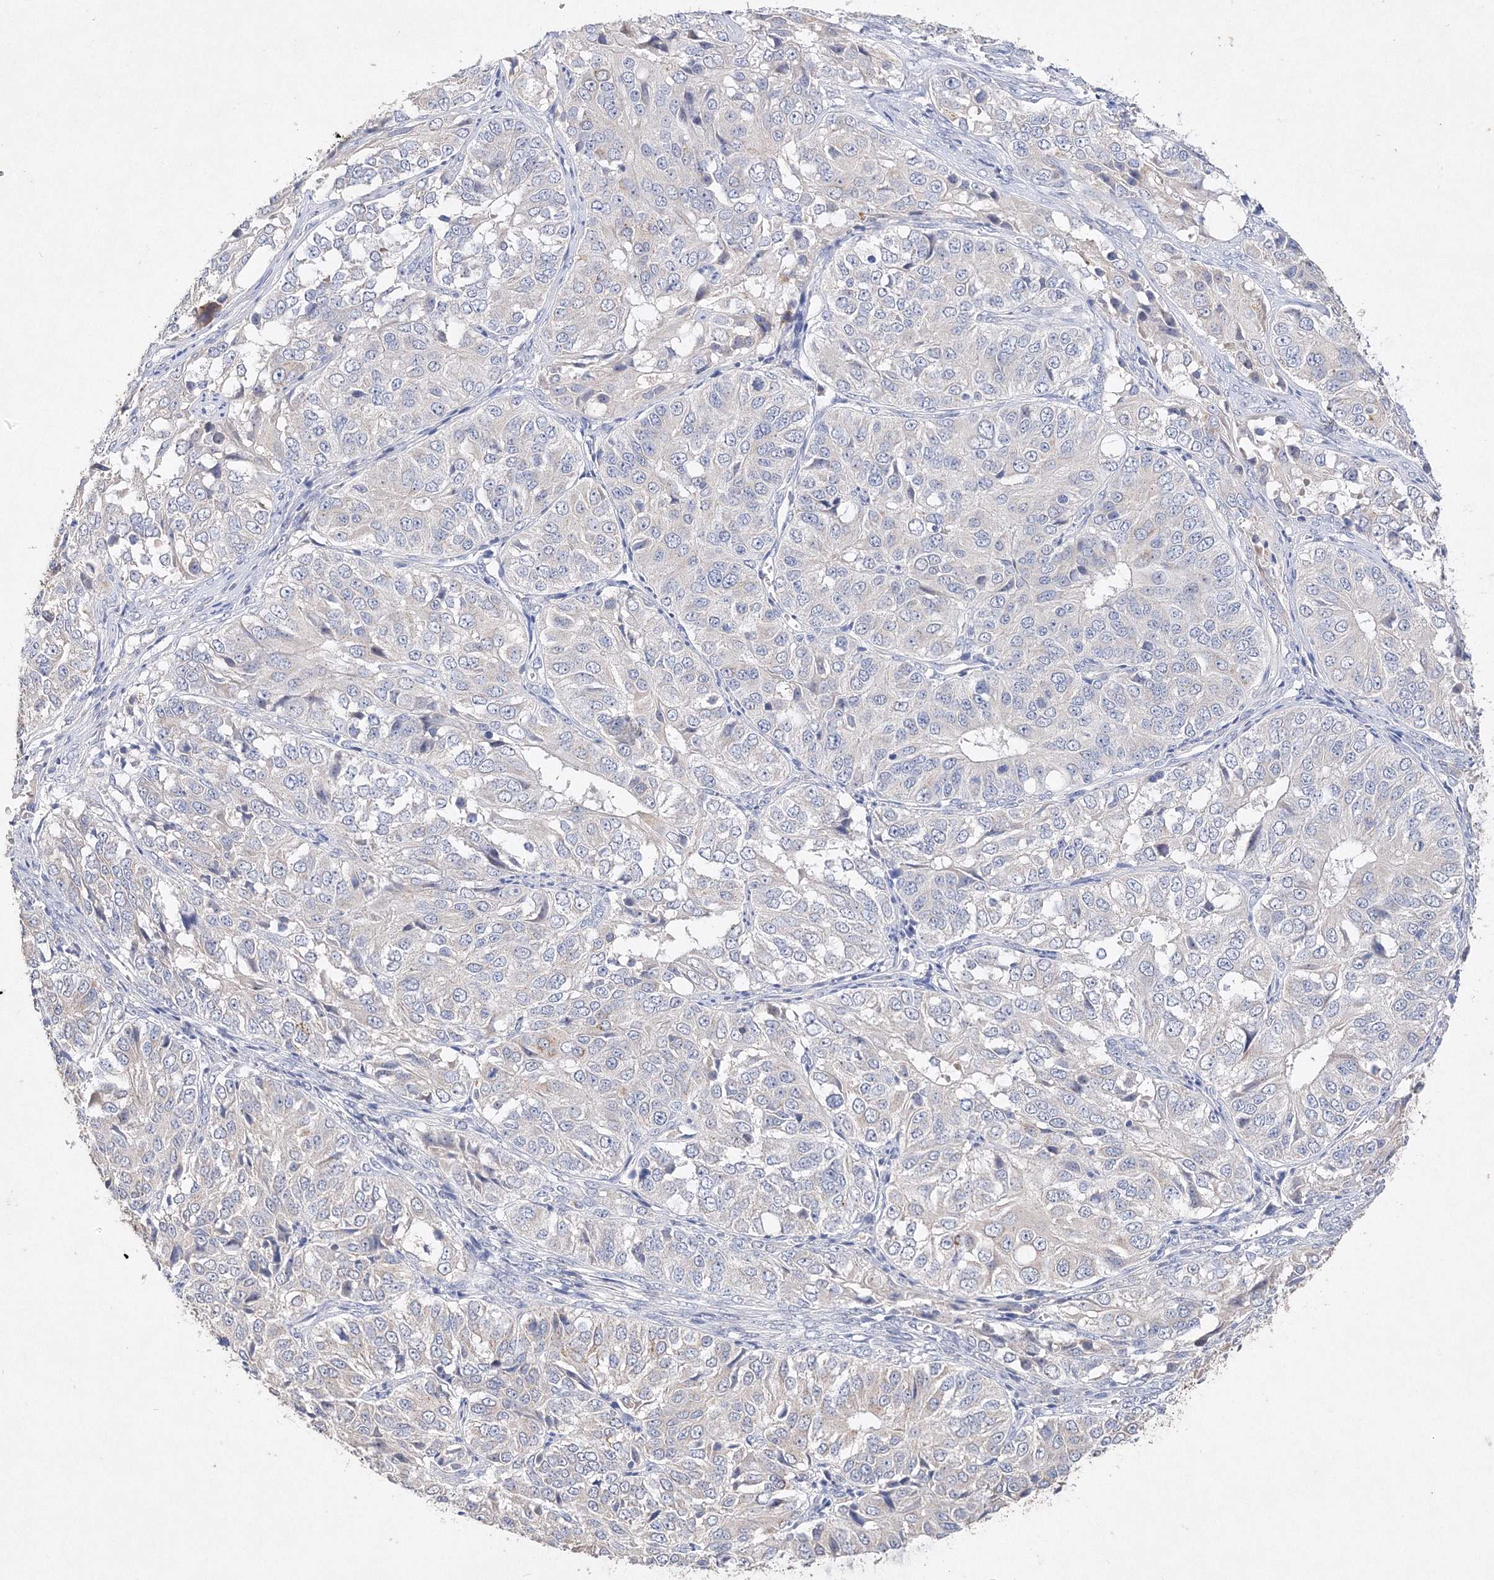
{"staining": {"intensity": "negative", "quantity": "none", "location": "none"}, "tissue": "ovarian cancer", "cell_type": "Tumor cells", "image_type": "cancer", "snomed": [{"axis": "morphology", "description": "Carcinoma, endometroid"}, {"axis": "topography", "description": "Ovary"}], "caption": "Ovarian cancer (endometroid carcinoma) was stained to show a protein in brown. There is no significant staining in tumor cells.", "gene": "GLS", "patient": {"sex": "female", "age": 51}}